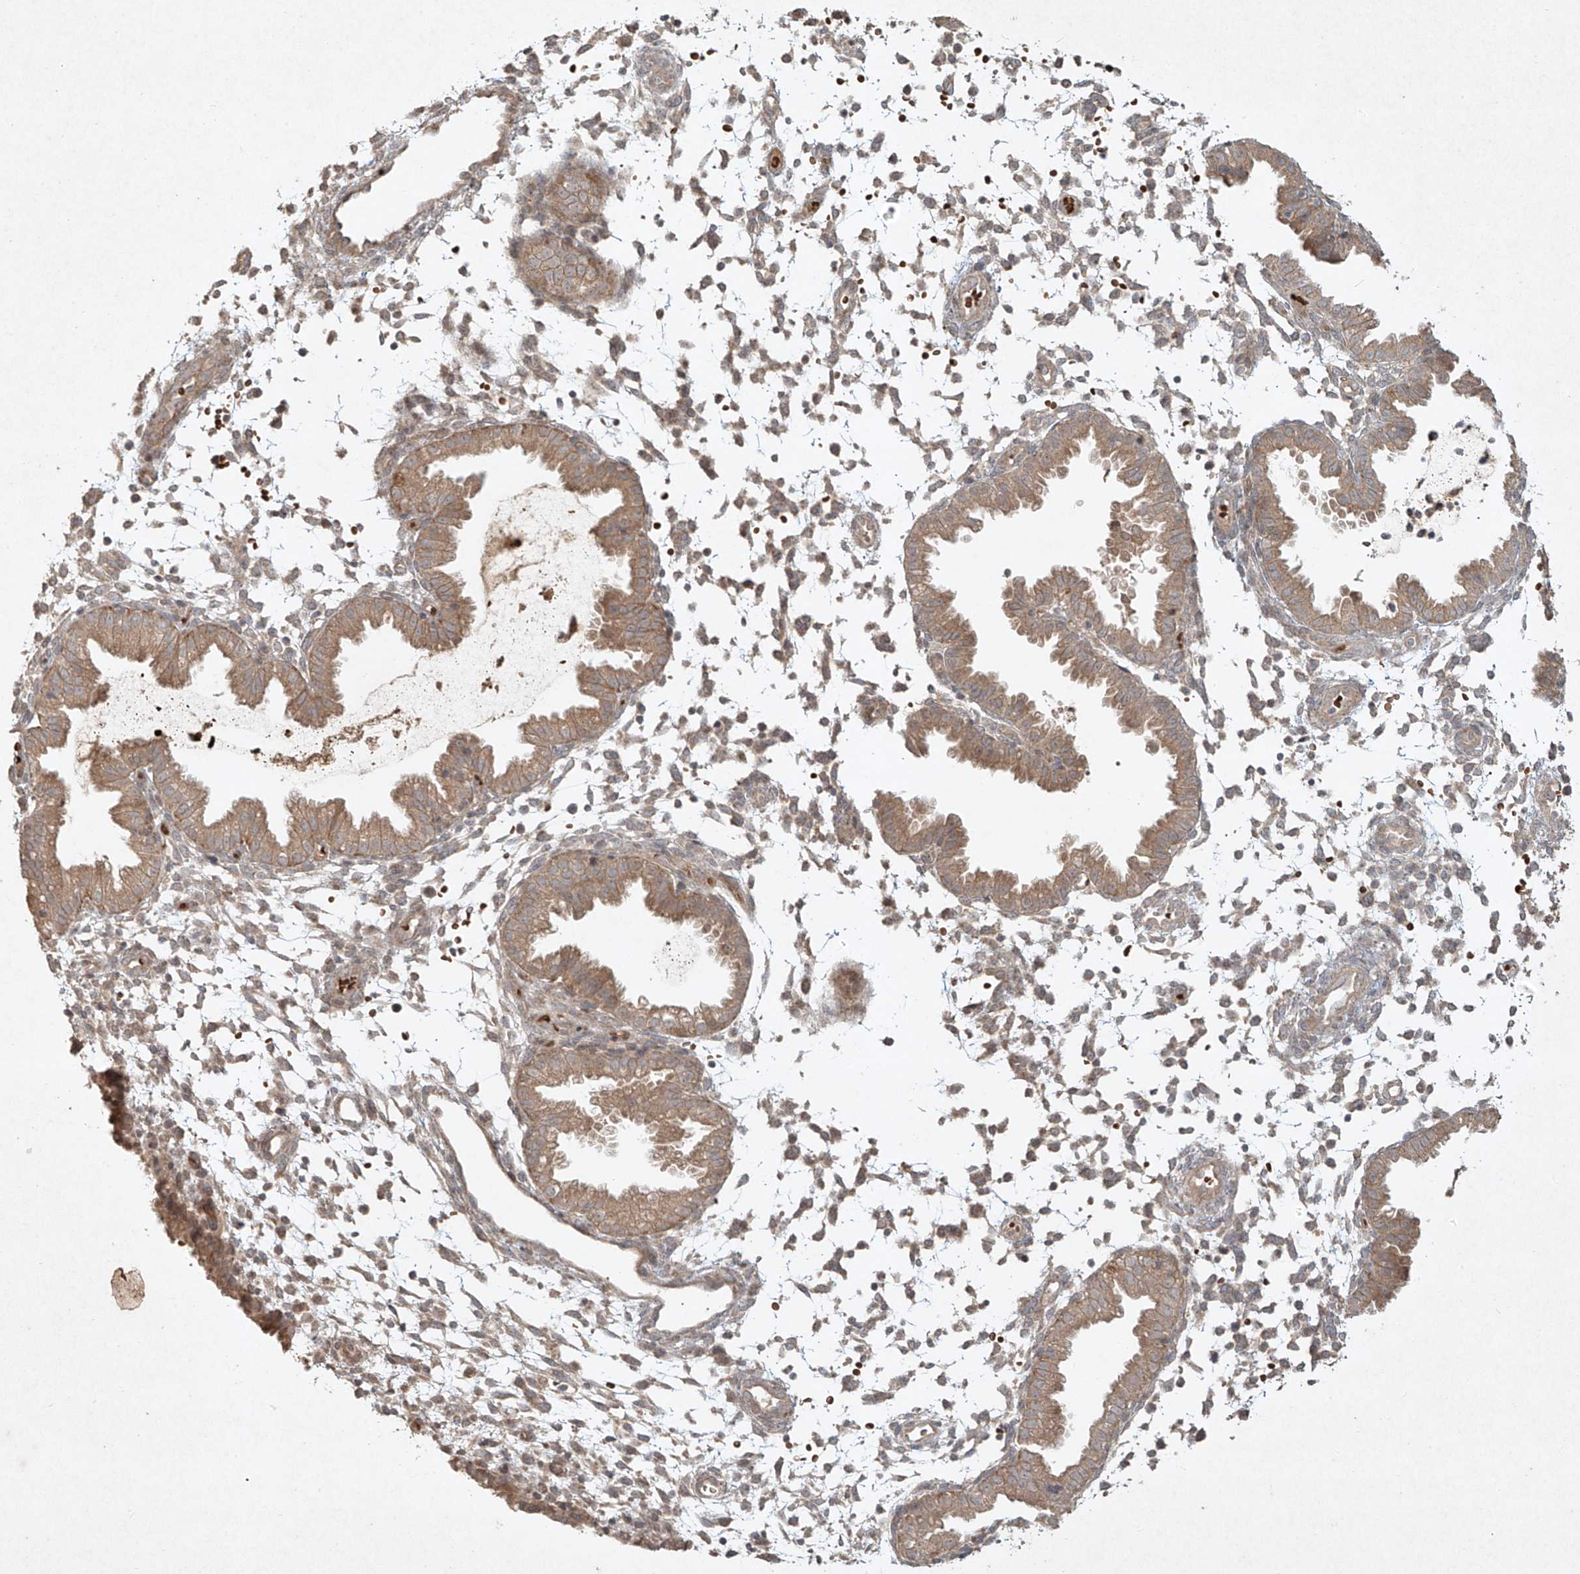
{"staining": {"intensity": "weak", "quantity": "<25%", "location": "cytoplasmic/membranous"}, "tissue": "endometrium", "cell_type": "Cells in endometrial stroma", "image_type": "normal", "snomed": [{"axis": "morphology", "description": "Normal tissue, NOS"}, {"axis": "topography", "description": "Endometrium"}], "caption": "Protein analysis of unremarkable endometrium demonstrates no significant expression in cells in endometrial stroma.", "gene": "CYYR1", "patient": {"sex": "female", "age": 33}}